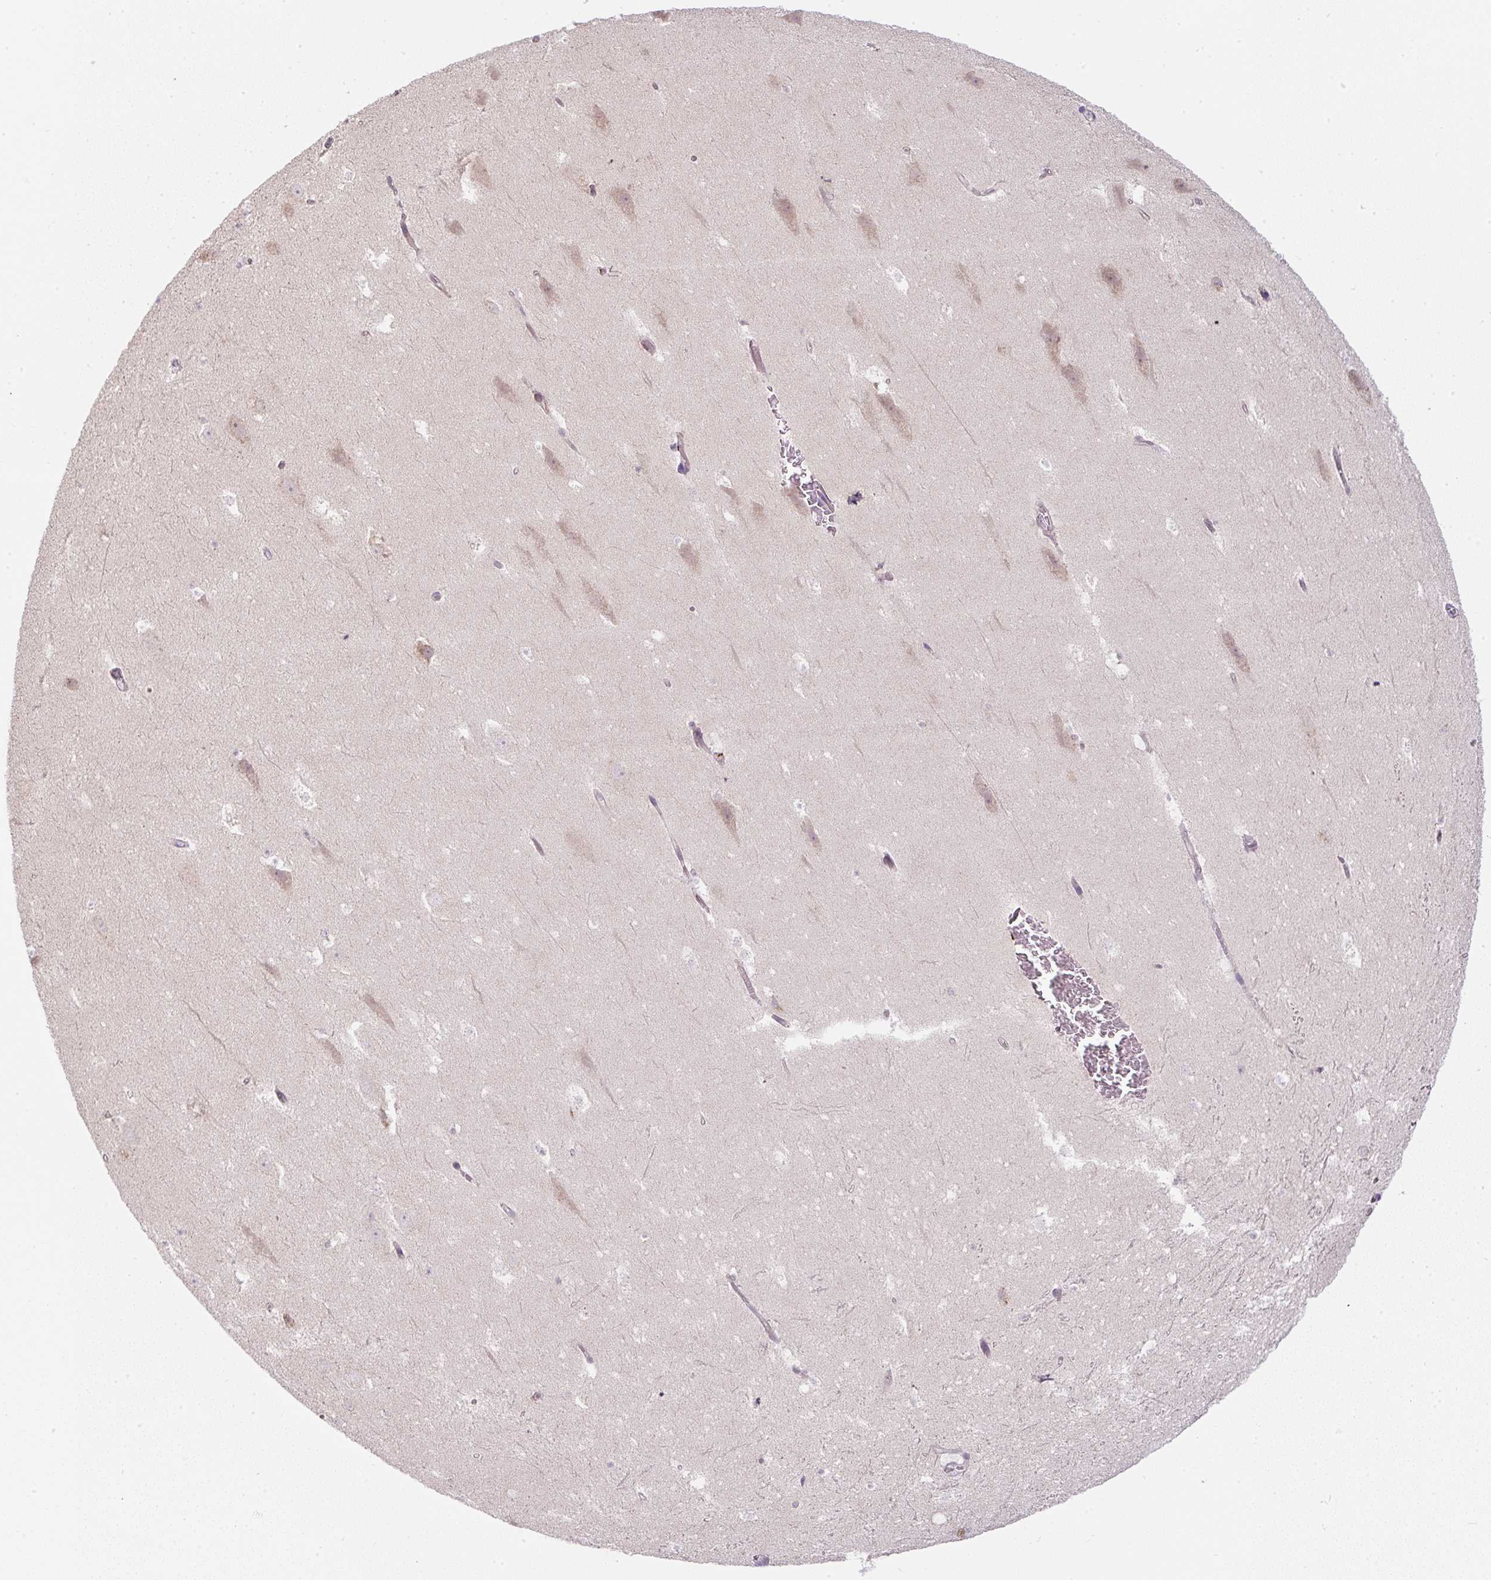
{"staining": {"intensity": "weak", "quantity": "<25%", "location": "cytoplasmic/membranous"}, "tissue": "hippocampus", "cell_type": "Glial cells", "image_type": "normal", "snomed": [{"axis": "morphology", "description": "Normal tissue, NOS"}, {"axis": "topography", "description": "Hippocampus"}], "caption": "Immunohistochemistry histopathology image of normal hippocampus: hippocampus stained with DAB exhibits no significant protein expression in glial cells.", "gene": "MLX", "patient": {"sex": "female", "age": 42}}